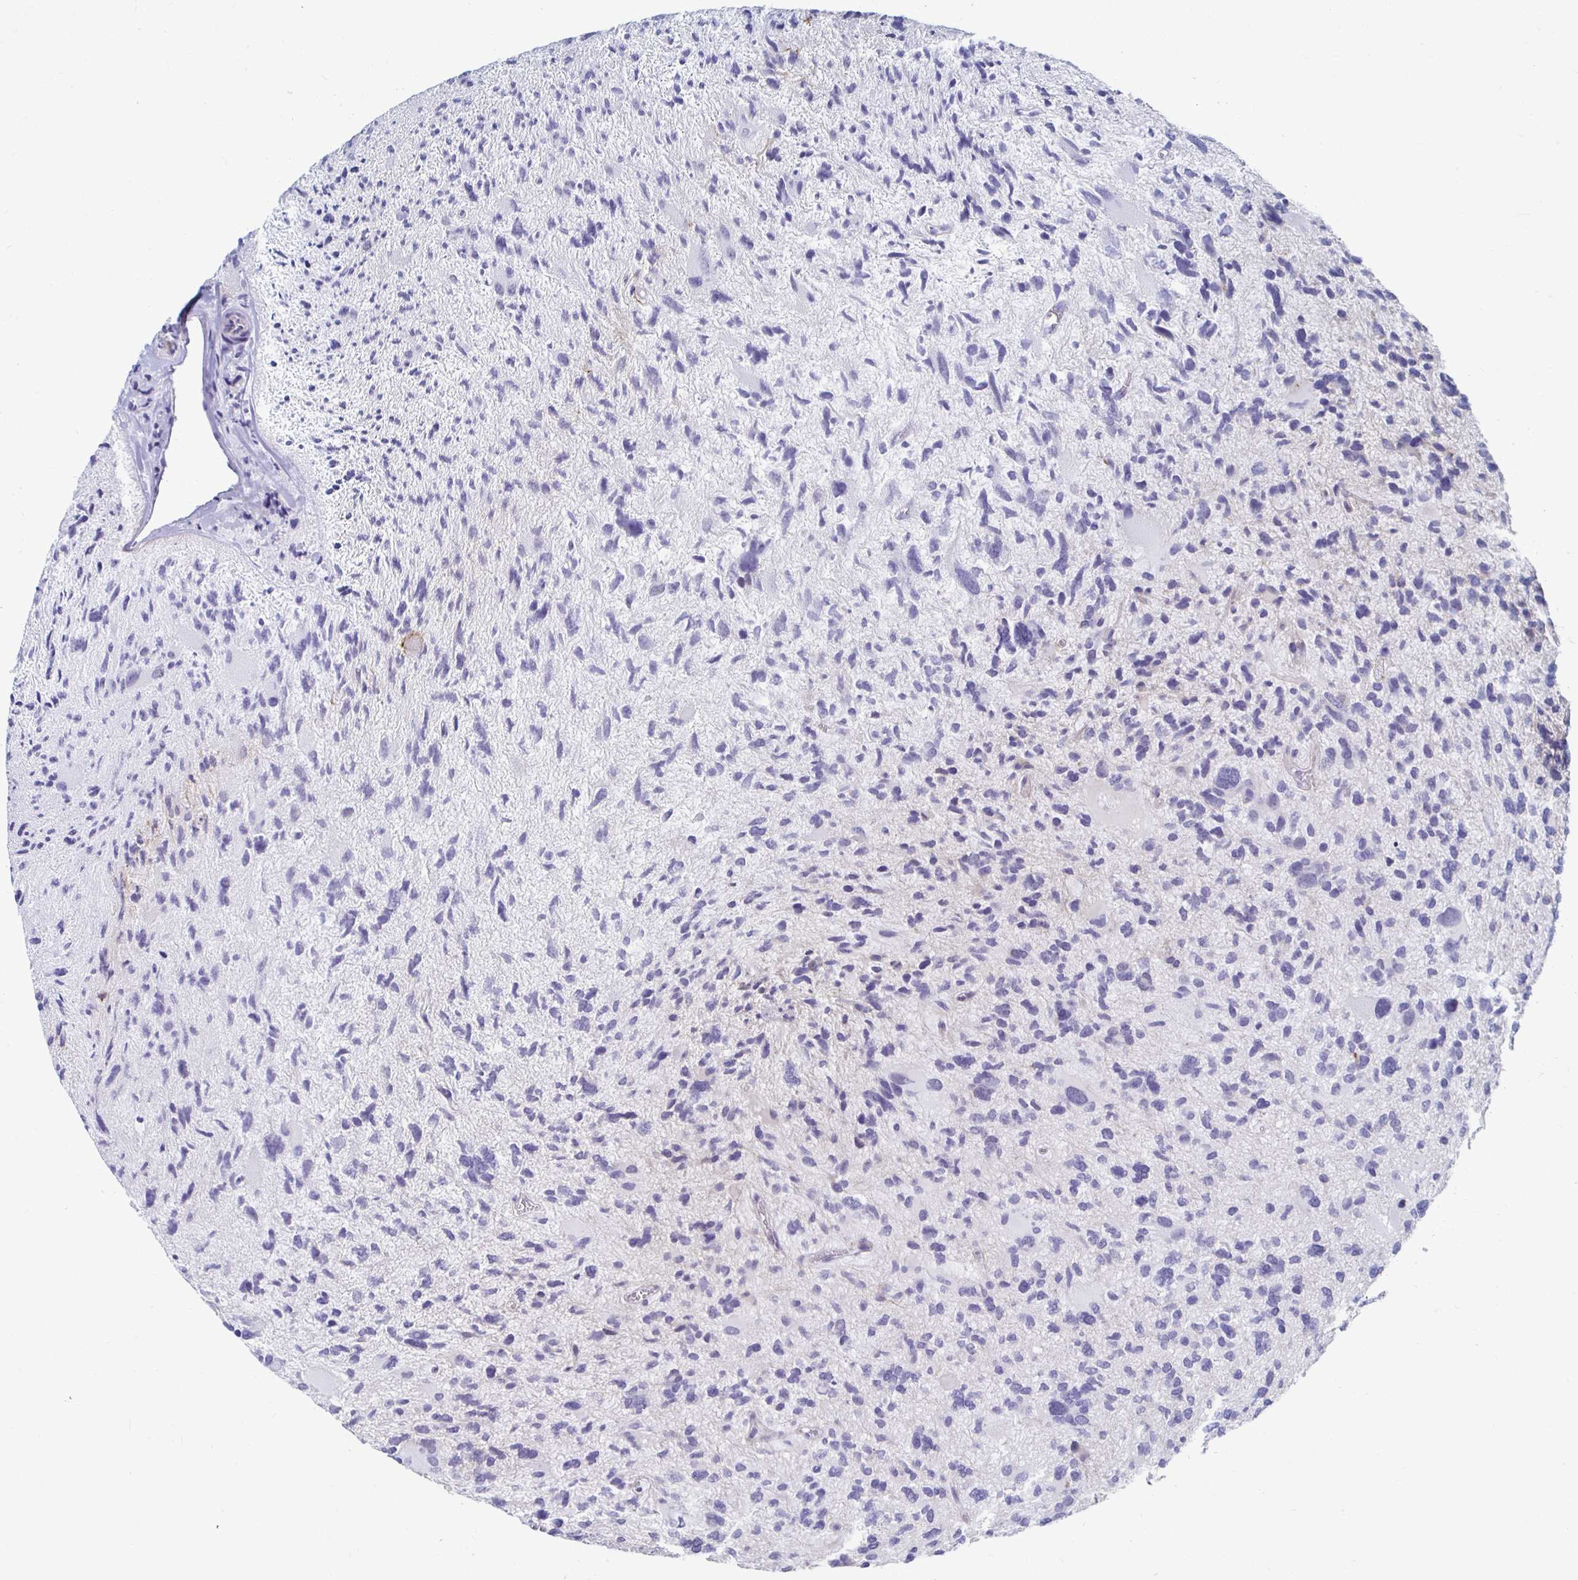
{"staining": {"intensity": "negative", "quantity": "none", "location": "none"}, "tissue": "glioma", "cell_type": "Tumor cells", "image_type": "cancer", "snomed": [{"axis": "morphology", "description": "Glioma, malignant, High grade"}, {"axis": "topography", "description": "Brain"}], "caption": "A micrograph of glioma stained for a protein shows no brown staining in tumor cells. (DAB IHC with hematoxylin counter stain).", "gene": "NOCT", "patient": {"sex": "female", "age": 11}}